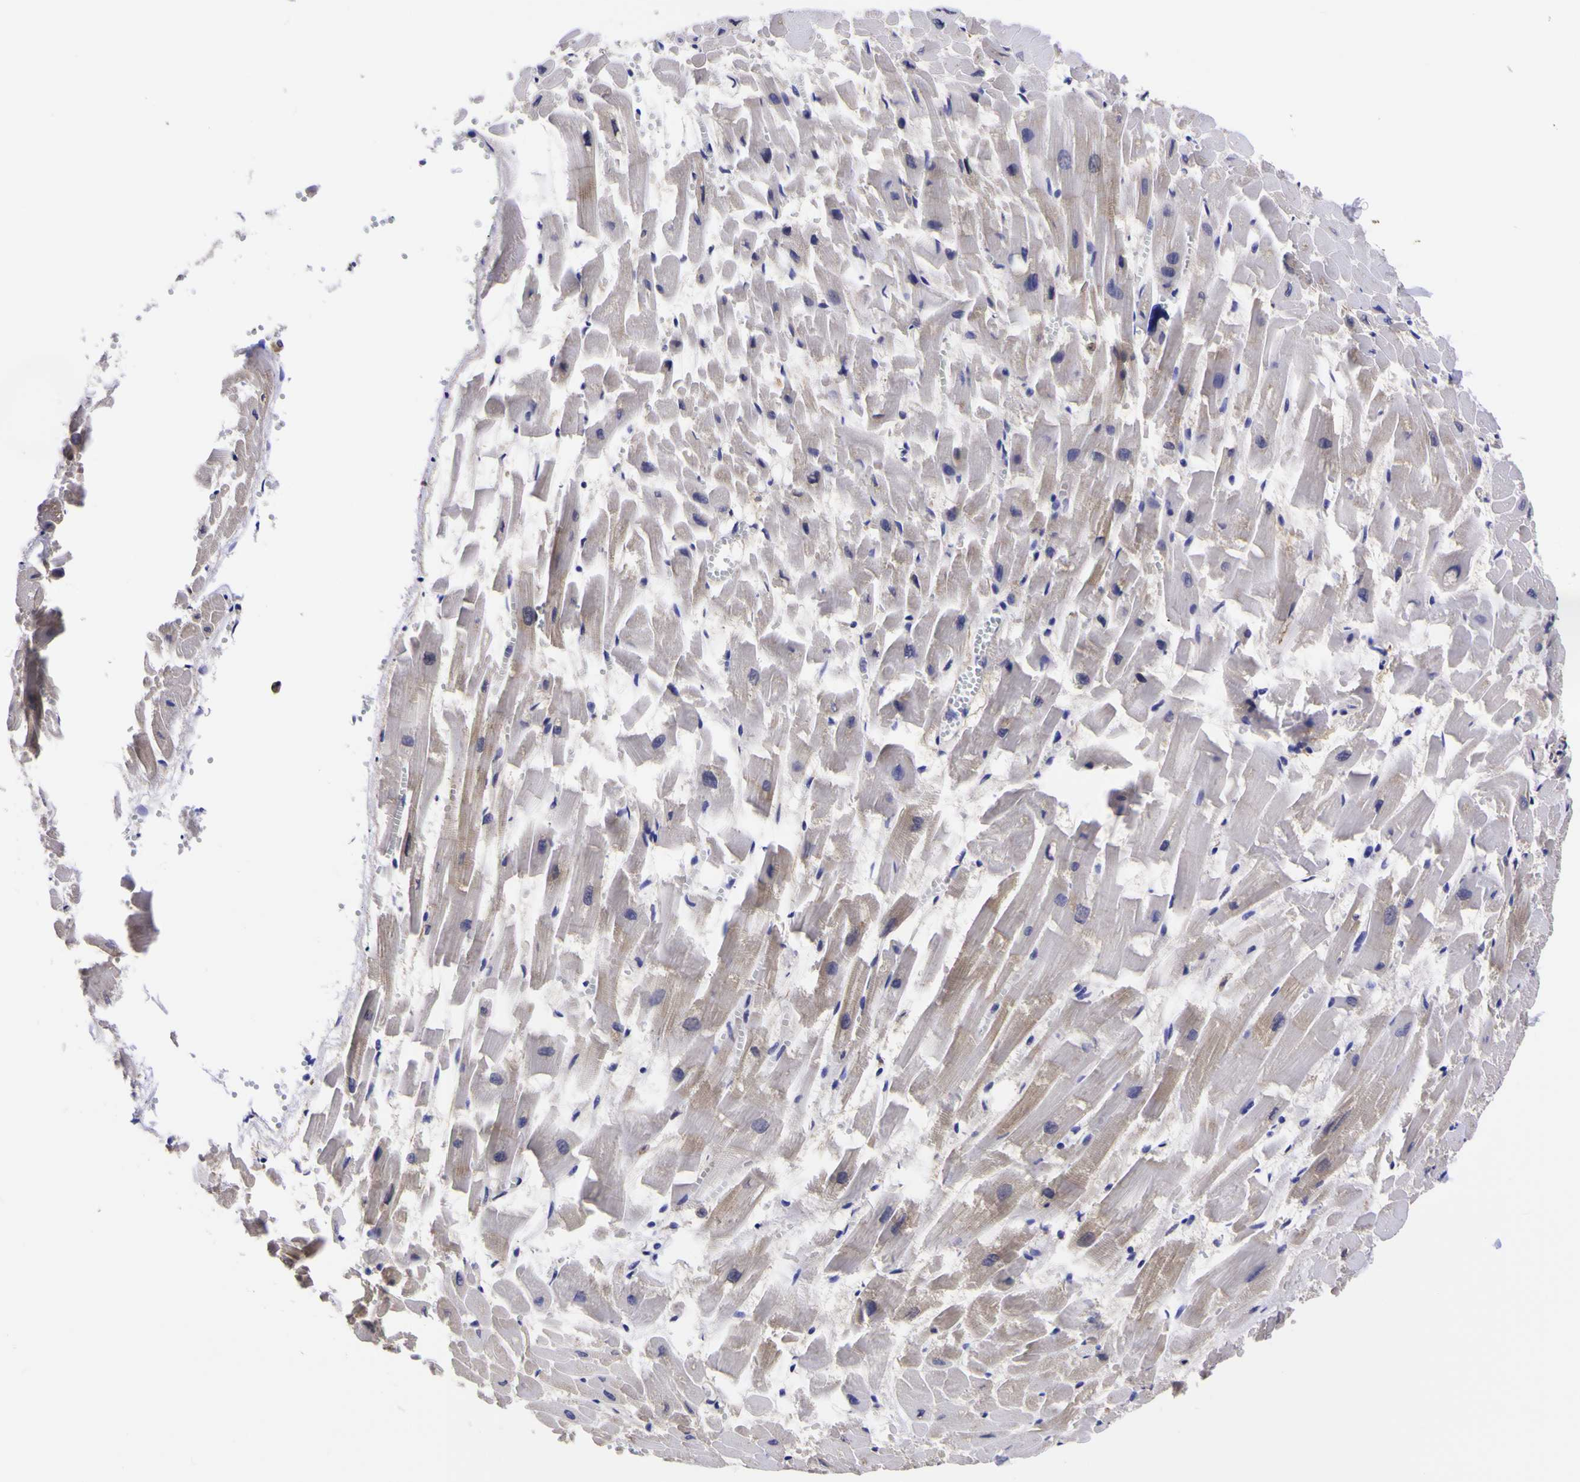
{"staining": {"intensity": "weak", "quantity": "25%-75%", "location": "cytoplasmic/membranous"}, "tissue": "heart muscle", "cell_type": "Cardiomyocytes", "image_type": "normal", "snomed": [{"axis": "morphology", "description": "Normal tissue, NOS"}, {"axis": "topography", "description": "Heart"}], "caption": "Protein staining of unremarkable heart muscle exhibits weak cytoplasmic/membranous expression in about 25%-75% of cardiomyocytes. The protein is stained brown, and the nuclei are stained in blue (DAB (3,3'-diaminobenzidine) IHC with brightfield microscopy, high magnification).", "gene": "MAPK14", "patient": {"sex": "female", "age": 19}}